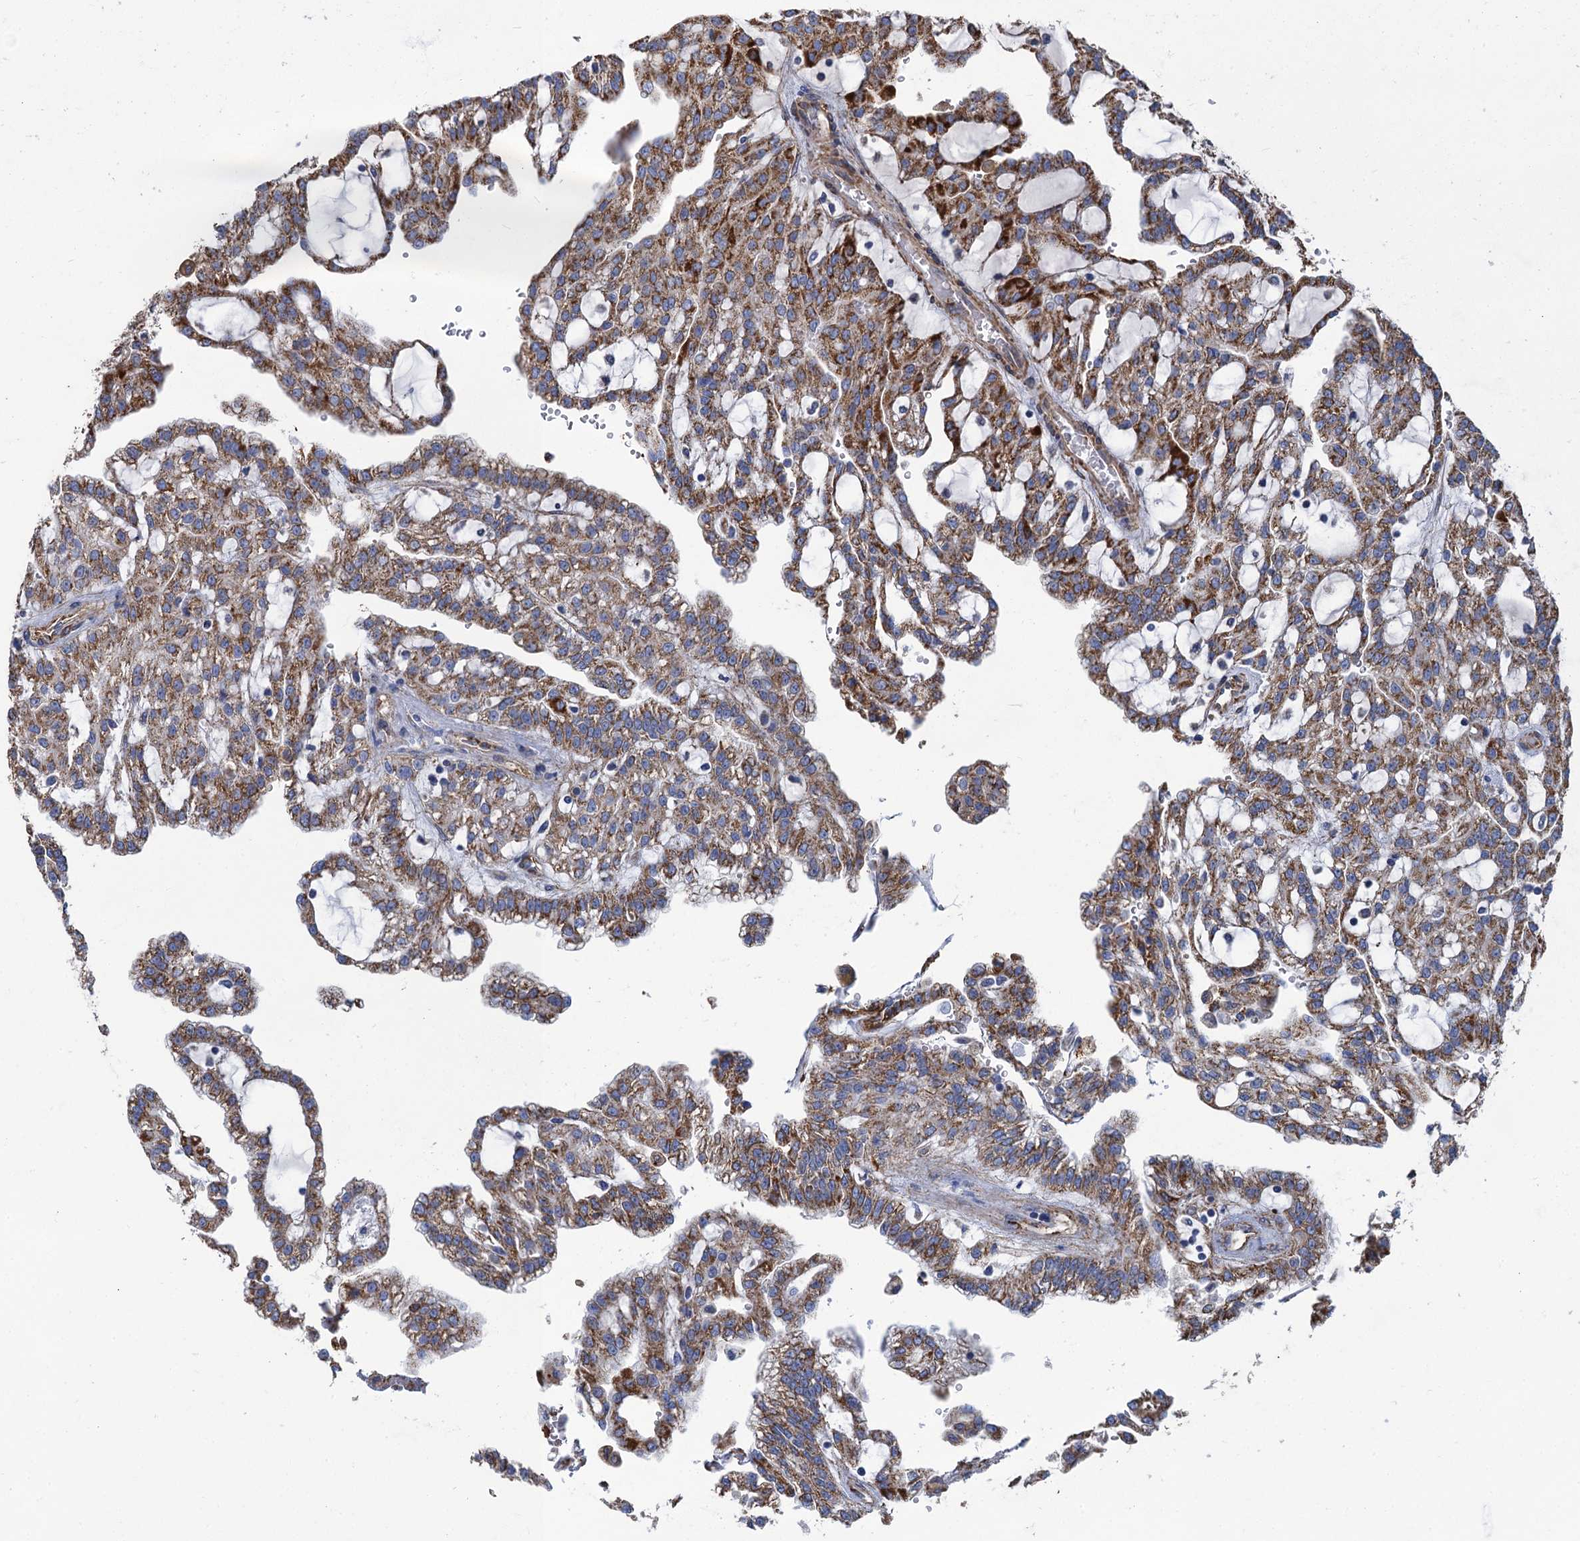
{"staining": {"intensity": "moderate", "quantity": ">75%", "location": "cytoplasmic/membranous"}, "tissue": "renal cancer", "cell_type": "Tumor cells", "image_type": "cancer", "snomed": [{"axis": "morphology", "description": "Adenocarcinoma, NOS"}, {"axis": "topography", "description": "Kidney"}], "caption": "This is an image of IHC staining of renal adenocarcinoma, which shows moderate staining in the cytoplasmic/membranous of tumor cells.", "gene": "GCSH", "patient": {"sex": "male", "age": 63}}